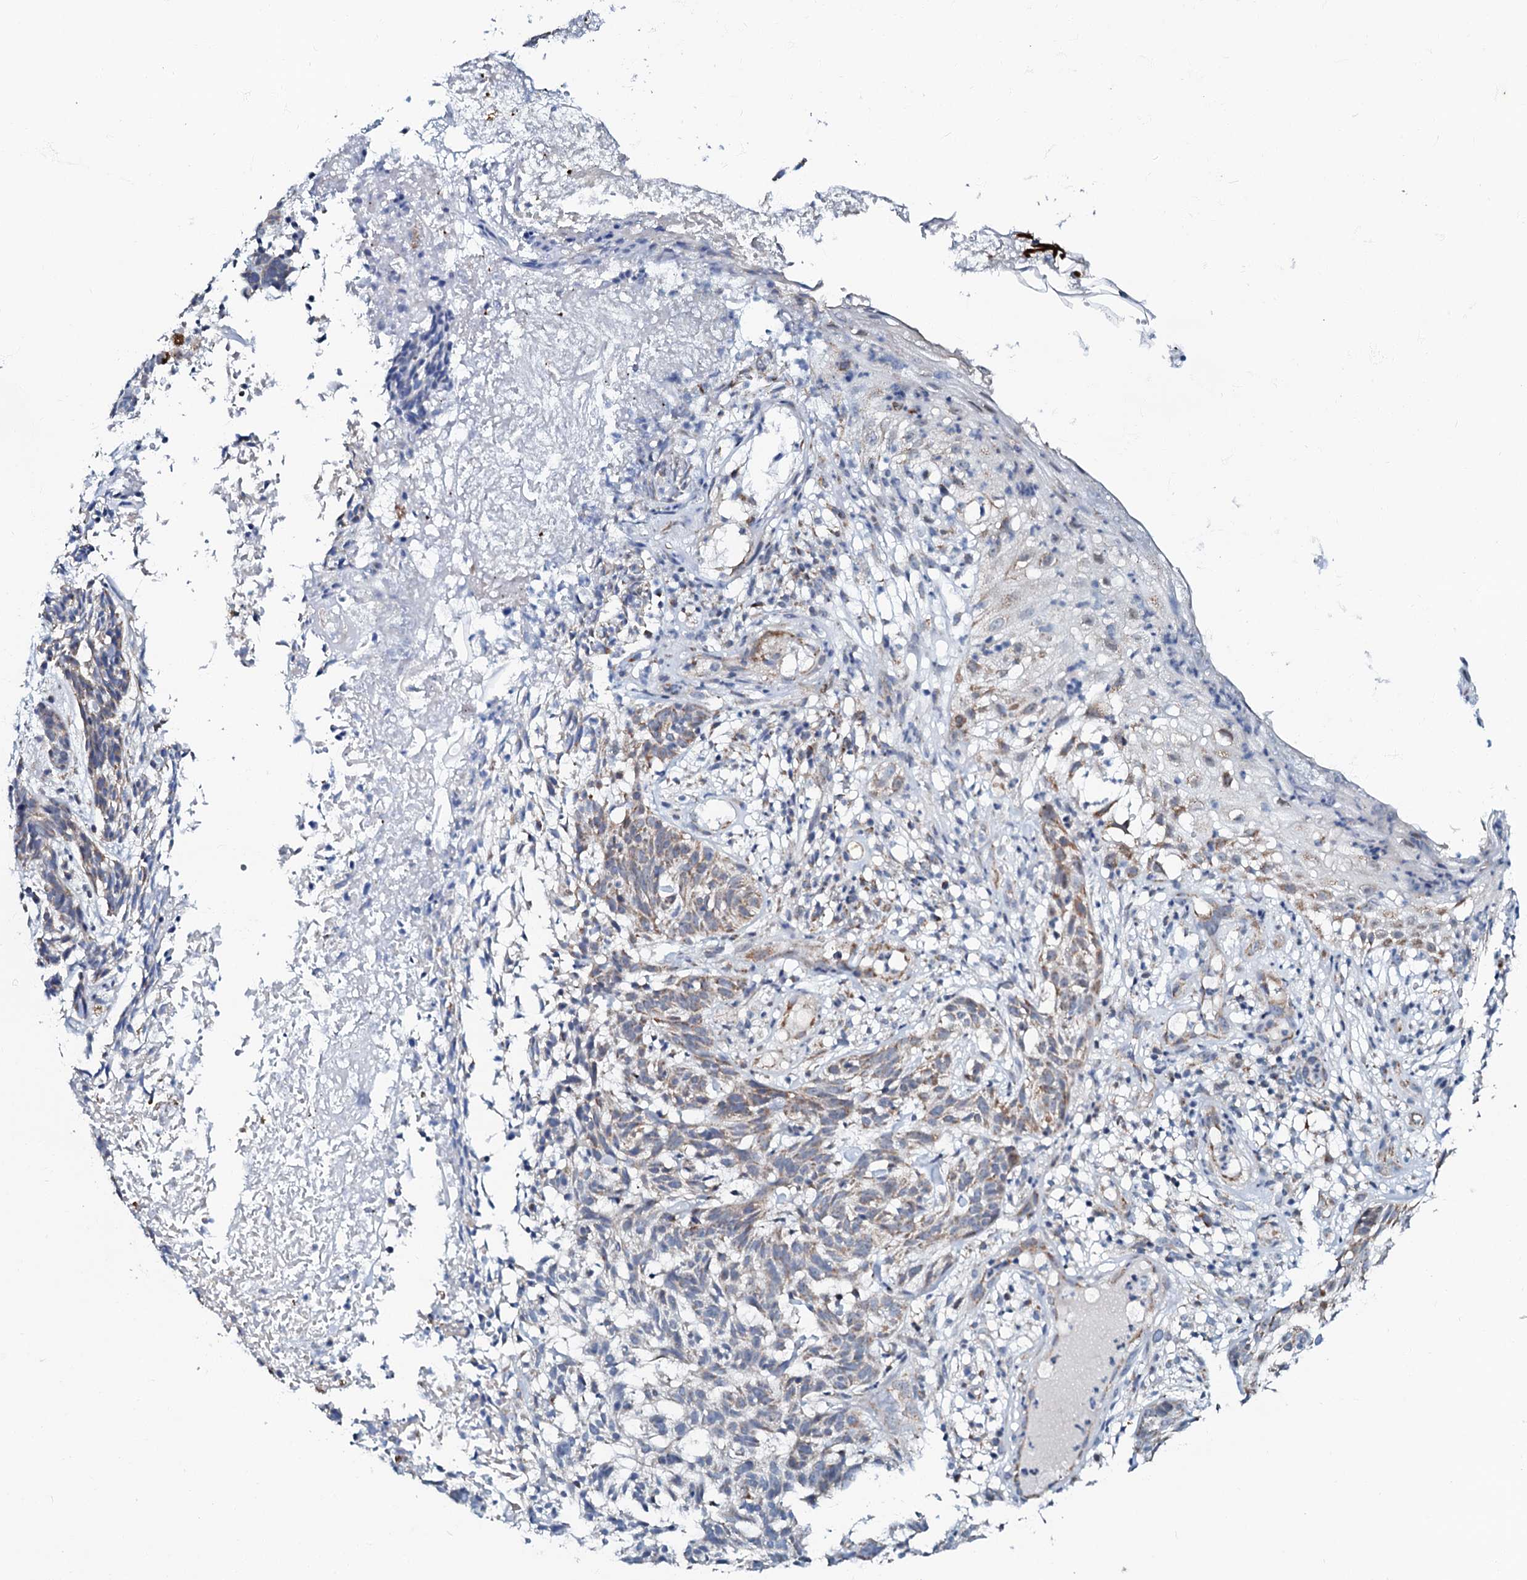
{"staining": {"intensity": "weak", "quantity": "25%-75%", "location": "cytoplasmic/membranous"}, "tissue": "skin cancer", "cell_type": "Tumor cells", "image_type": "cancer", "snomed": [{"axis": "morphology", "description": "Basal cell carcinoma"}, {"axis": "topography", "description": "Skin"}], "caption": "Immunohistochemical staining of human skin cancer (basal cell carcinoma) displays low levels of weak cytoplasmic/membranous protein staining in about 25%-75% of tumor cells. (DAB (3,3'-diaminobenzidine) IHC, brown staining for protein, blue staining for nuclei).", "gene": "MRPL51", "patient": {"sex": "male", "age": 85}}